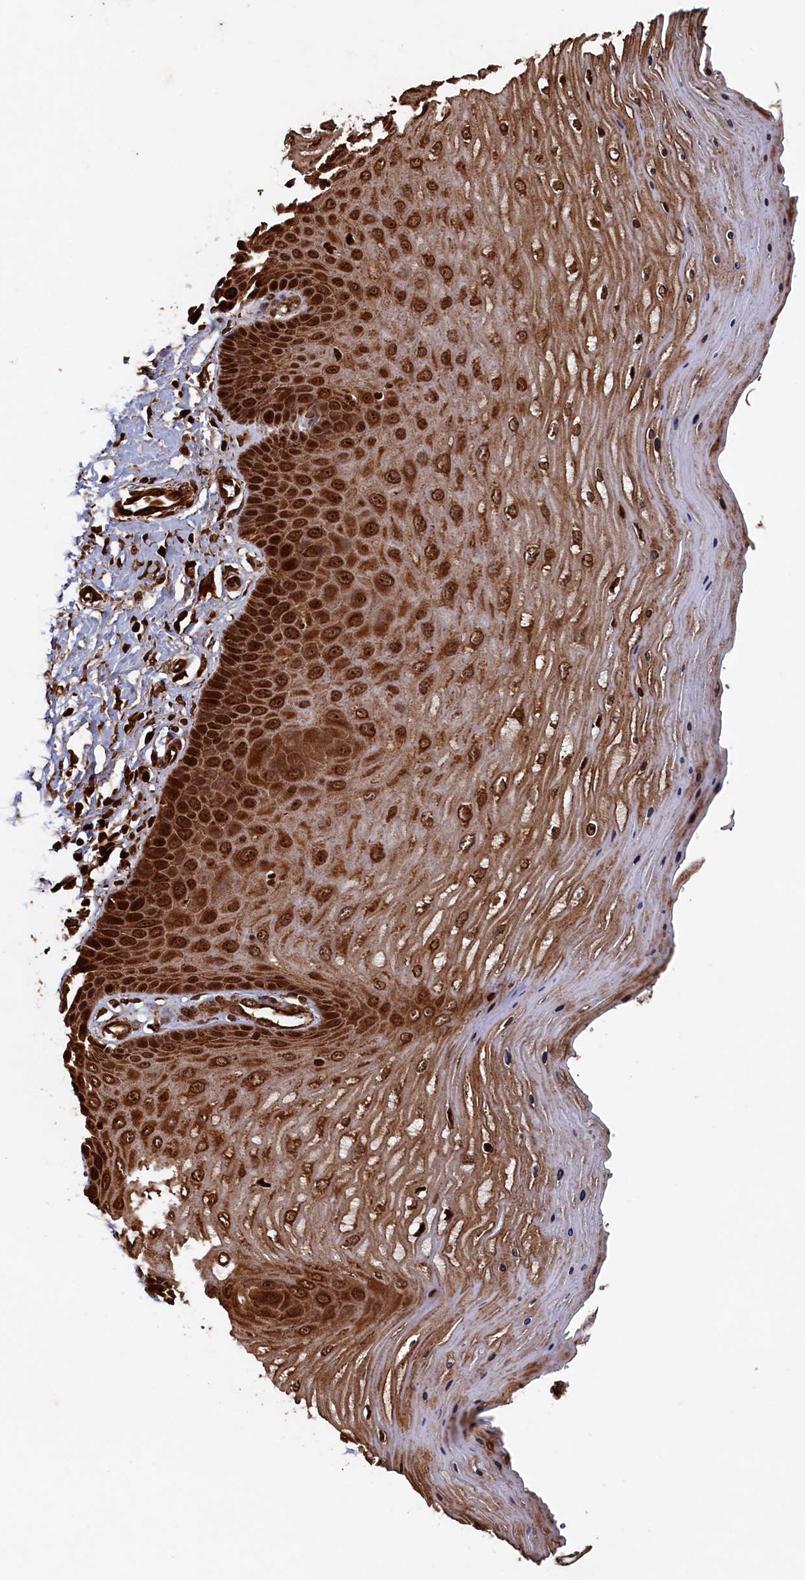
{"staining": {"intensity": "strong", "quantity": ">75%", "location": "cytoplasmic/membranous,nuclear"}, "tissue": "cervix", "cell_type": "Squamous epithelial cells", "image_type": "normal", "snomed": [{"axis": "morphology", "description": "Normal tissue, NOS"}, {"axis": "topography", "description": "Cervix"}], "caption": "IHC of unremarkable human cervix exhibits high levels of strong cytoplasmic/membranous,nuclear positivity in about >75% of squamous epithelial cells.", "gene": "PIGN", "patient": {"sex": "female", "age": 55}}